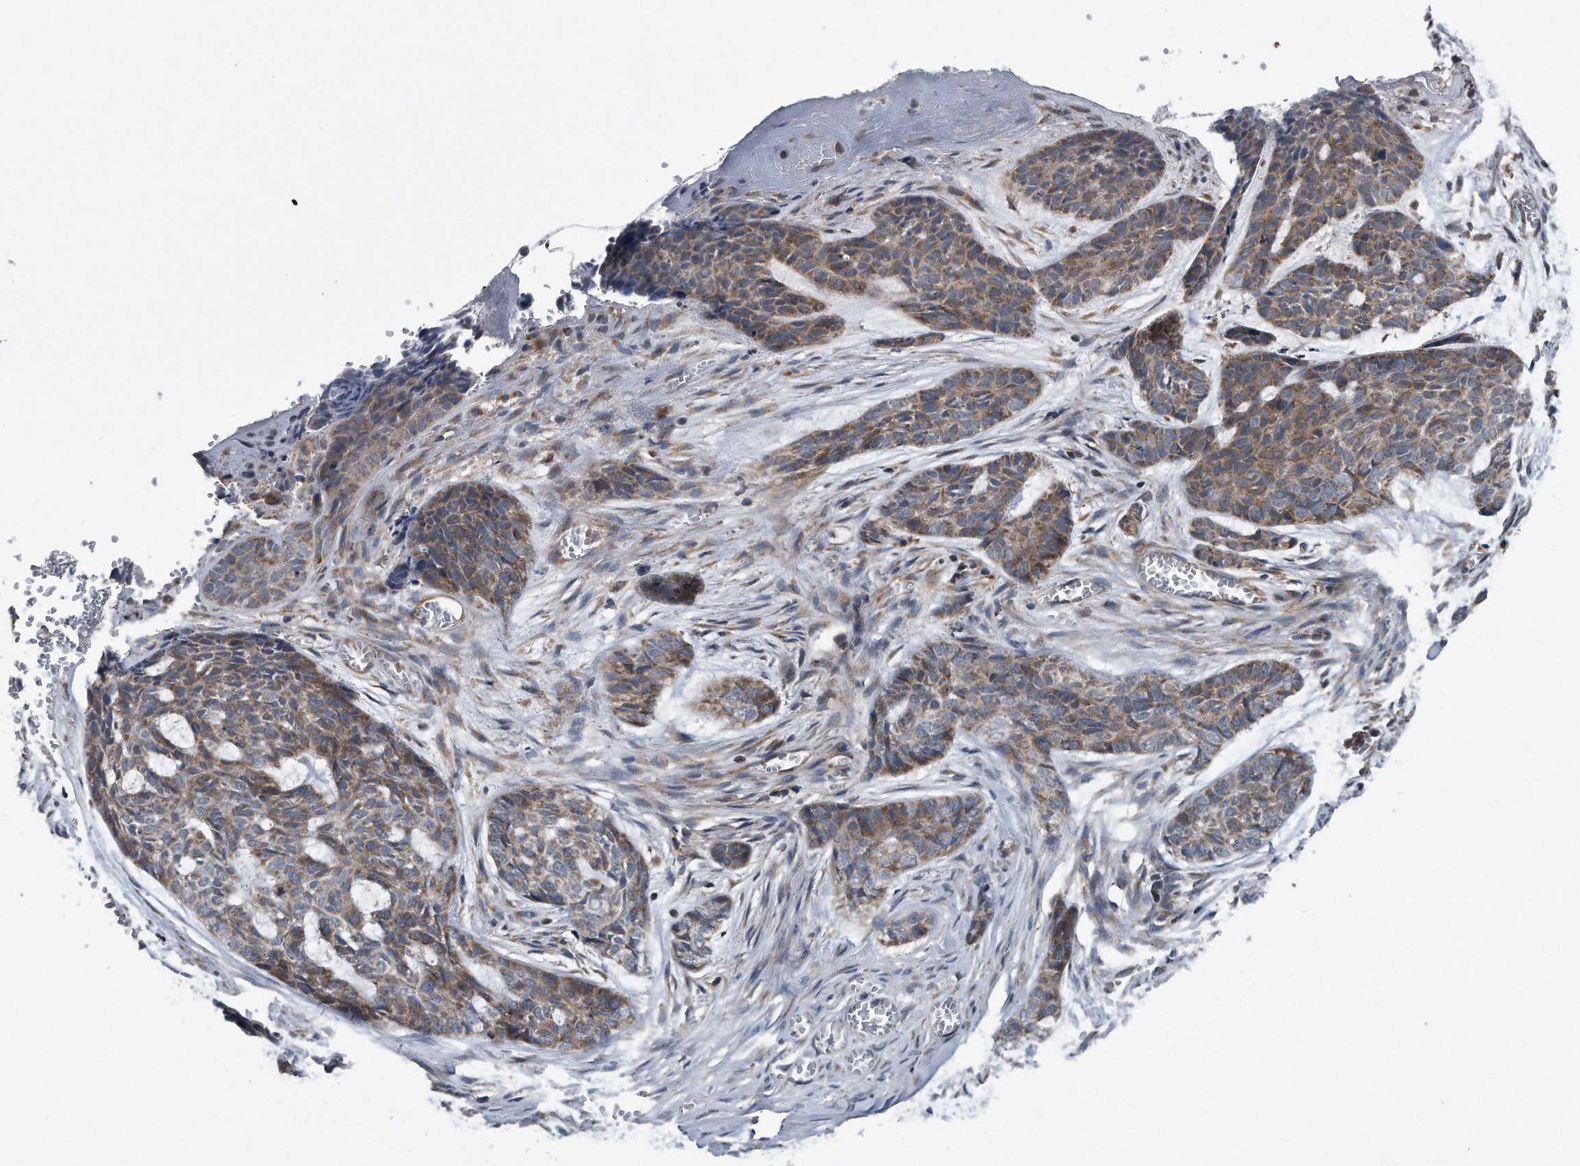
{"staining": {"intensity": "moderate", "quantity": "25%-75%", "location": "cytoplasmic/membranous"}, "tissue": "skin cancer", "cell_type": "Tumor cells", "image_type": "cancer", "snomed": [{"axis": "morphology", "description": "Basal cell carcinoma"}, {"axis": "topography", "description": "Skin"}], "caption": "Skin cancer (basal cell carcinoma) was stained to show a protein in brown. There is medium levels of moderate cytoplasmic/membranous positivity in about 25%-75% of tumor cells.", "gene": "LYRM4", "patient": {"sex": "female", "age": 64}}